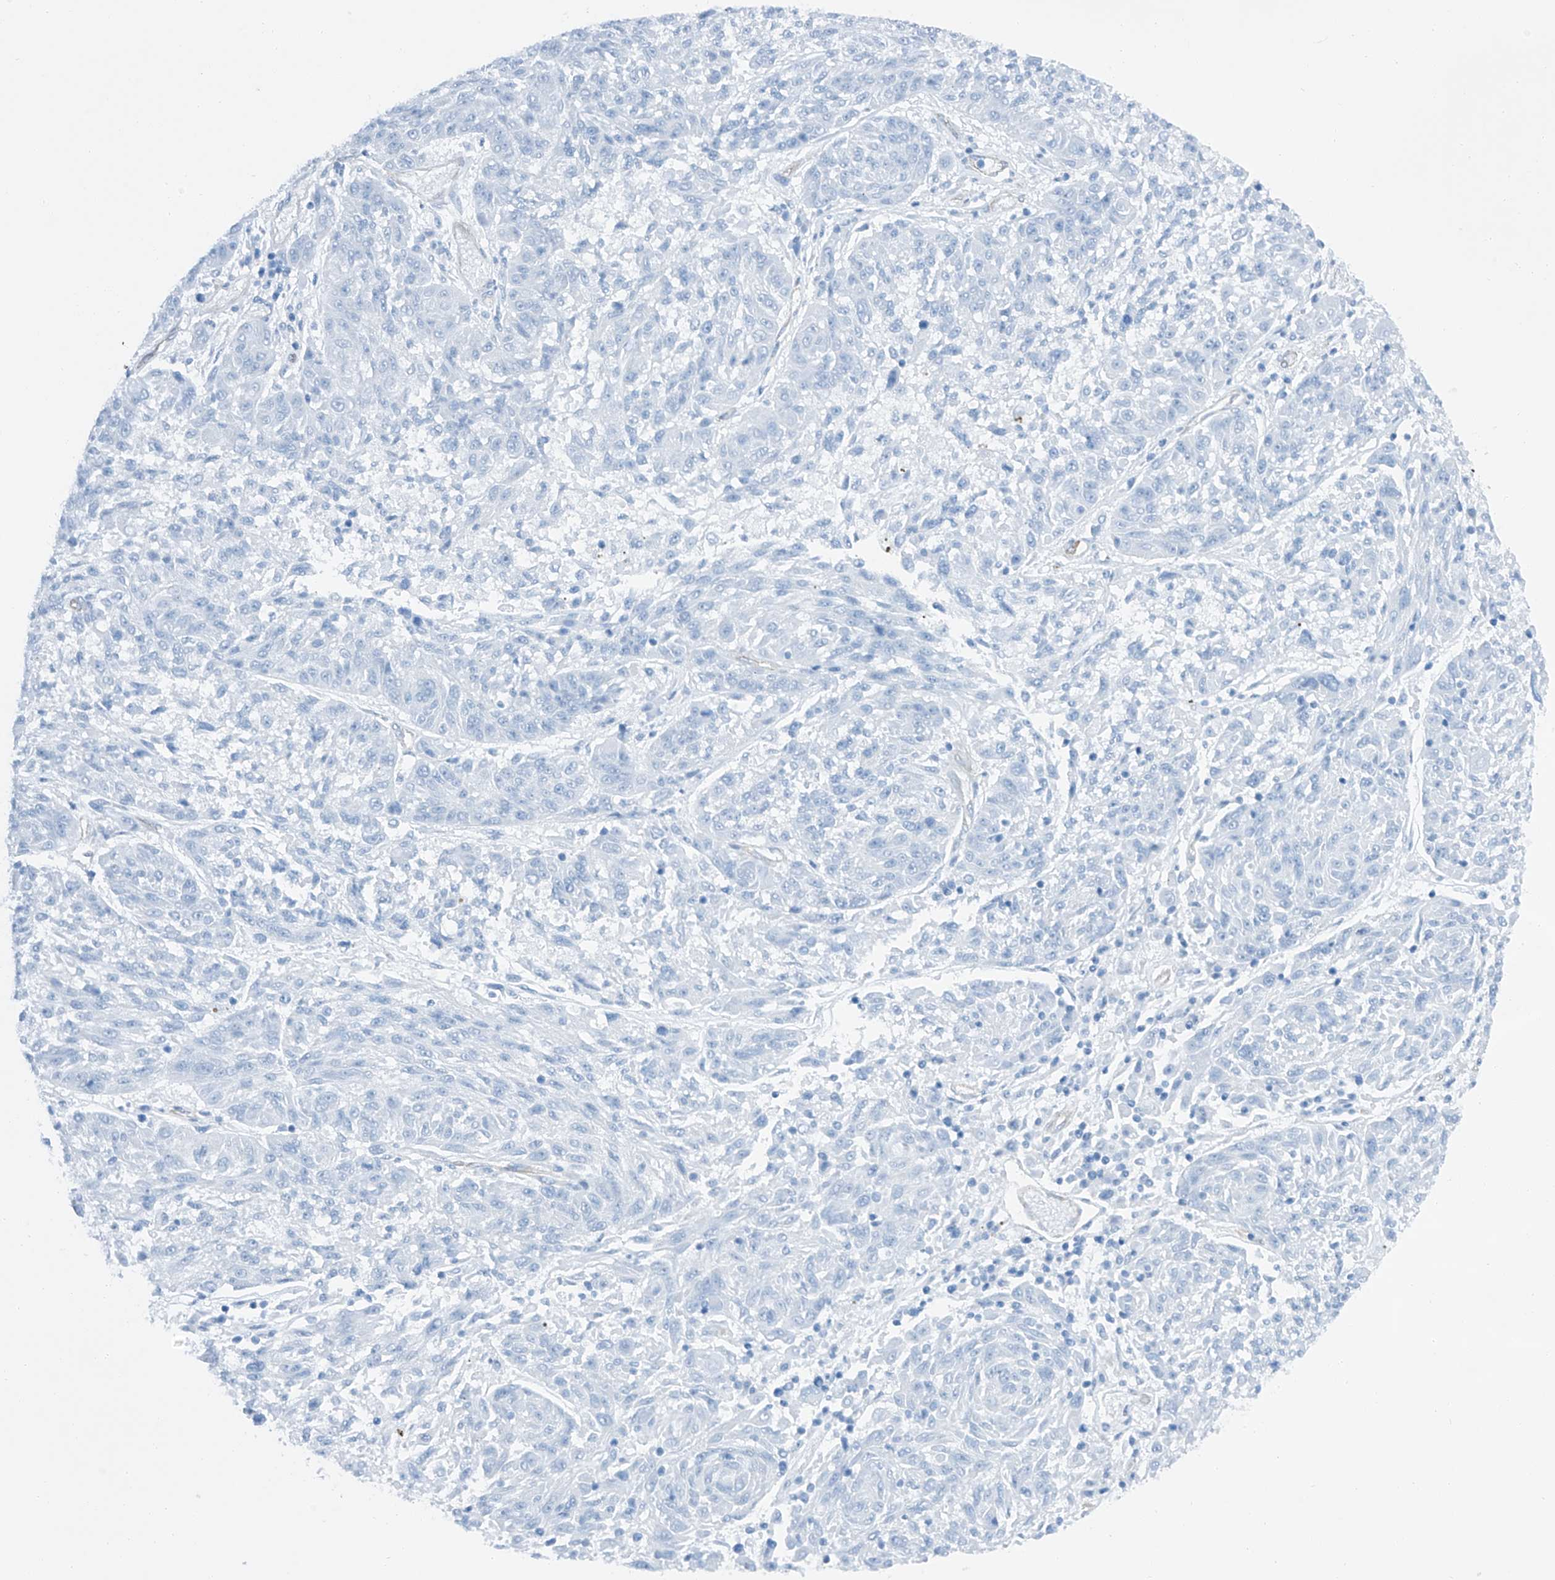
{"staining": {"intensity": "negative", "quantity": "none", "location": "none"}, "tissue": "melanoma", "cell_type": "Tumor cells", "image_type": "cancer", "snomed": [{"axis": "morphology", "description": "Malignant melanoma, NOS"}, {"axis": "topography", "description": "Skin"}], "caption": "Melanoma was stained to show a protein in brown. There is no significant positivity in tumor cells.", "gene": "MAGI1", "patient": {"sex": "male", "age": 53}}